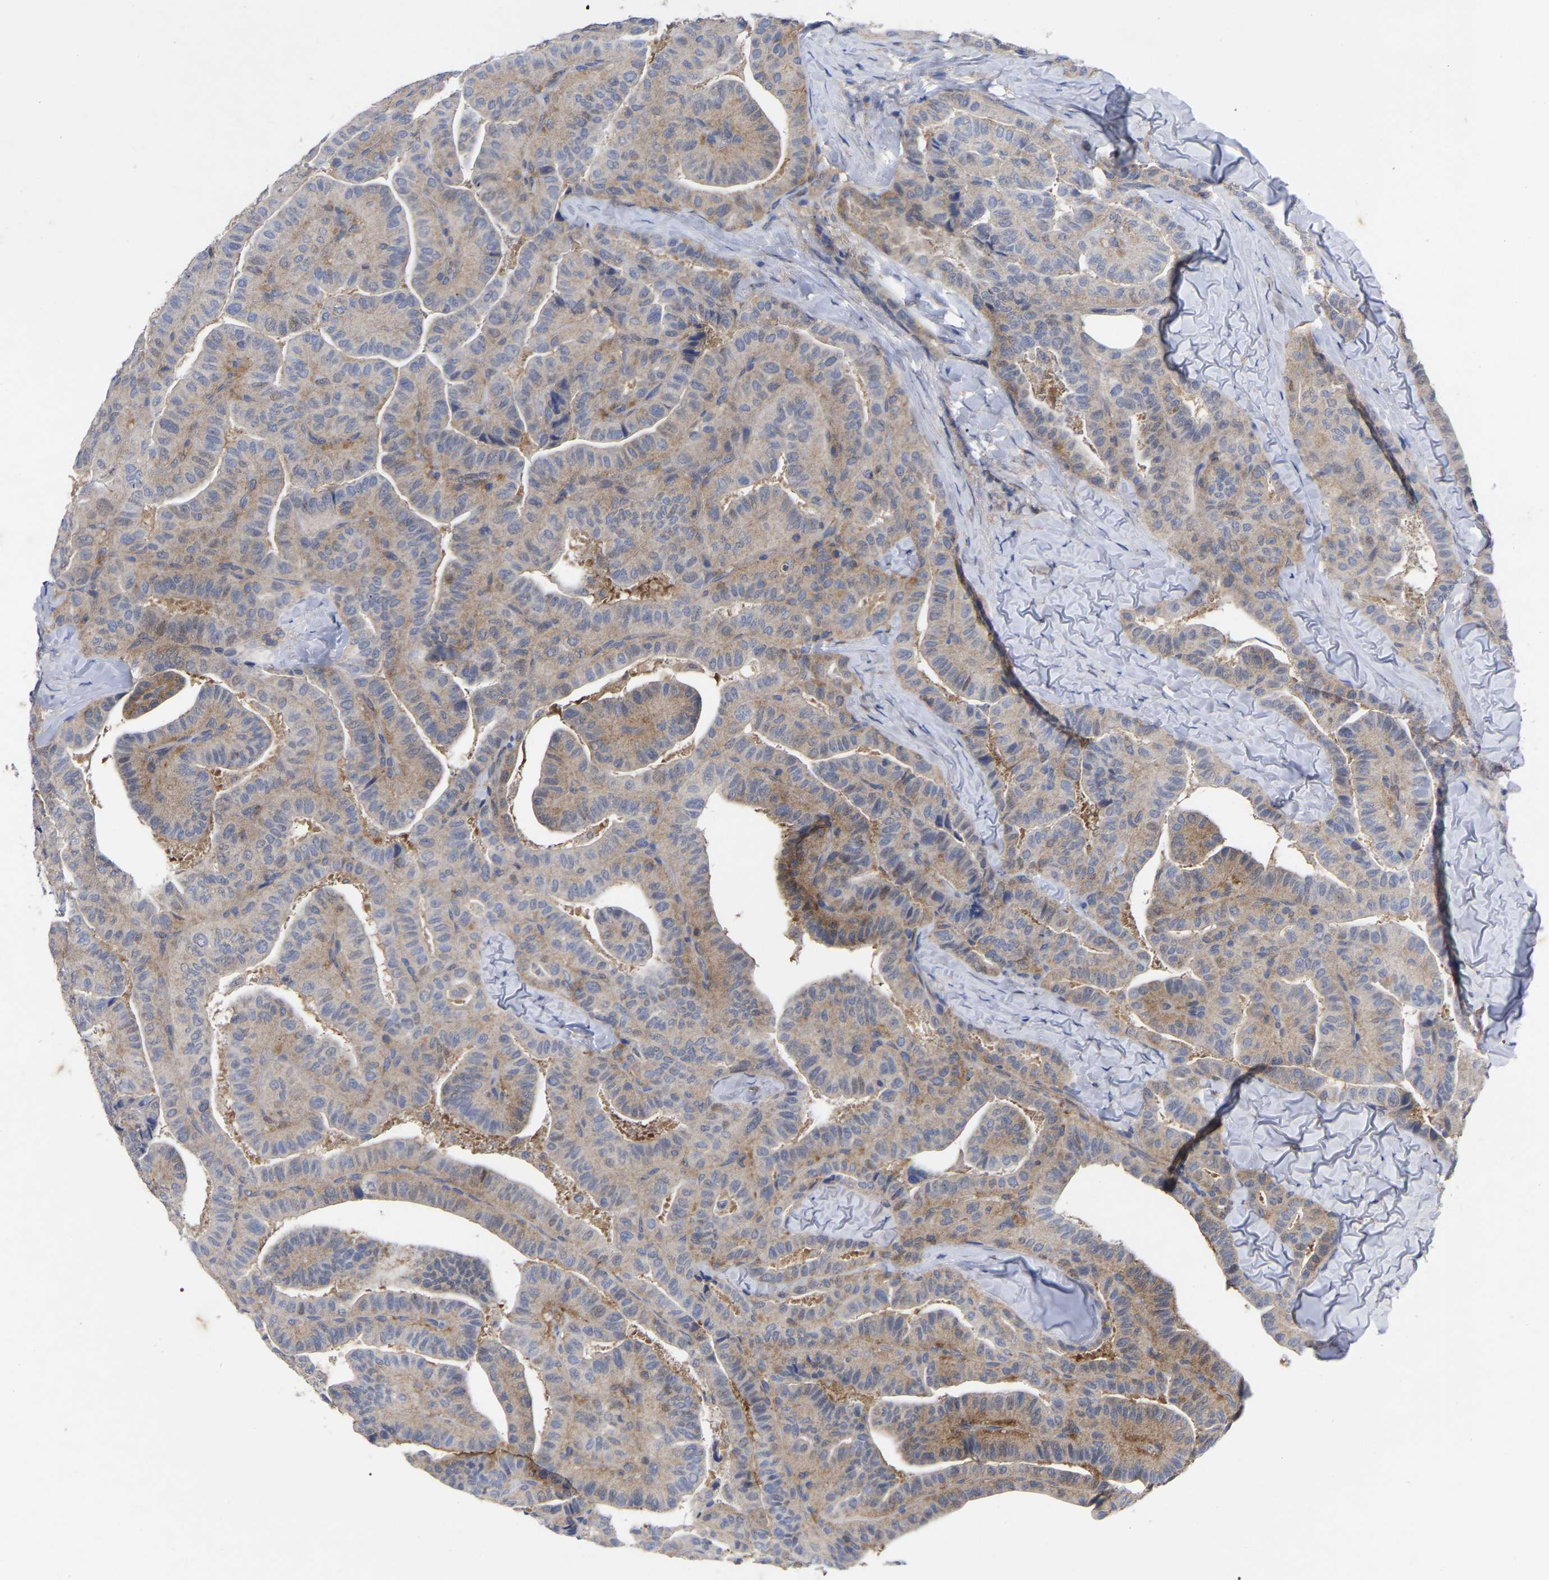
{"staining": {"intensity": "weak", "quantity": "<25%", "location": "cytoplasmic/membranous"}, "tissue": "thyroid cancer", "cell_type": "Tumor cells", "image_type": "cancer", "snomed": [{"axis": "morphology", "description": "Papillary adenocarcinoma, NOS"}, {"axis": "topography", "description": "Thyroid gland"}], "caption": "DAB (3,3'-diaminobenzidine) immunohistochemical staining of human thyroid cancer shows no significant staining in tumor cells. The staining was performed using DAB to visualize the protein expression in brown, while the nuclei were stained in blue with hematoxylin (Magnification: 20x).", "gene": "TCP1", "patient": {"sex": "male", "age": 77}}